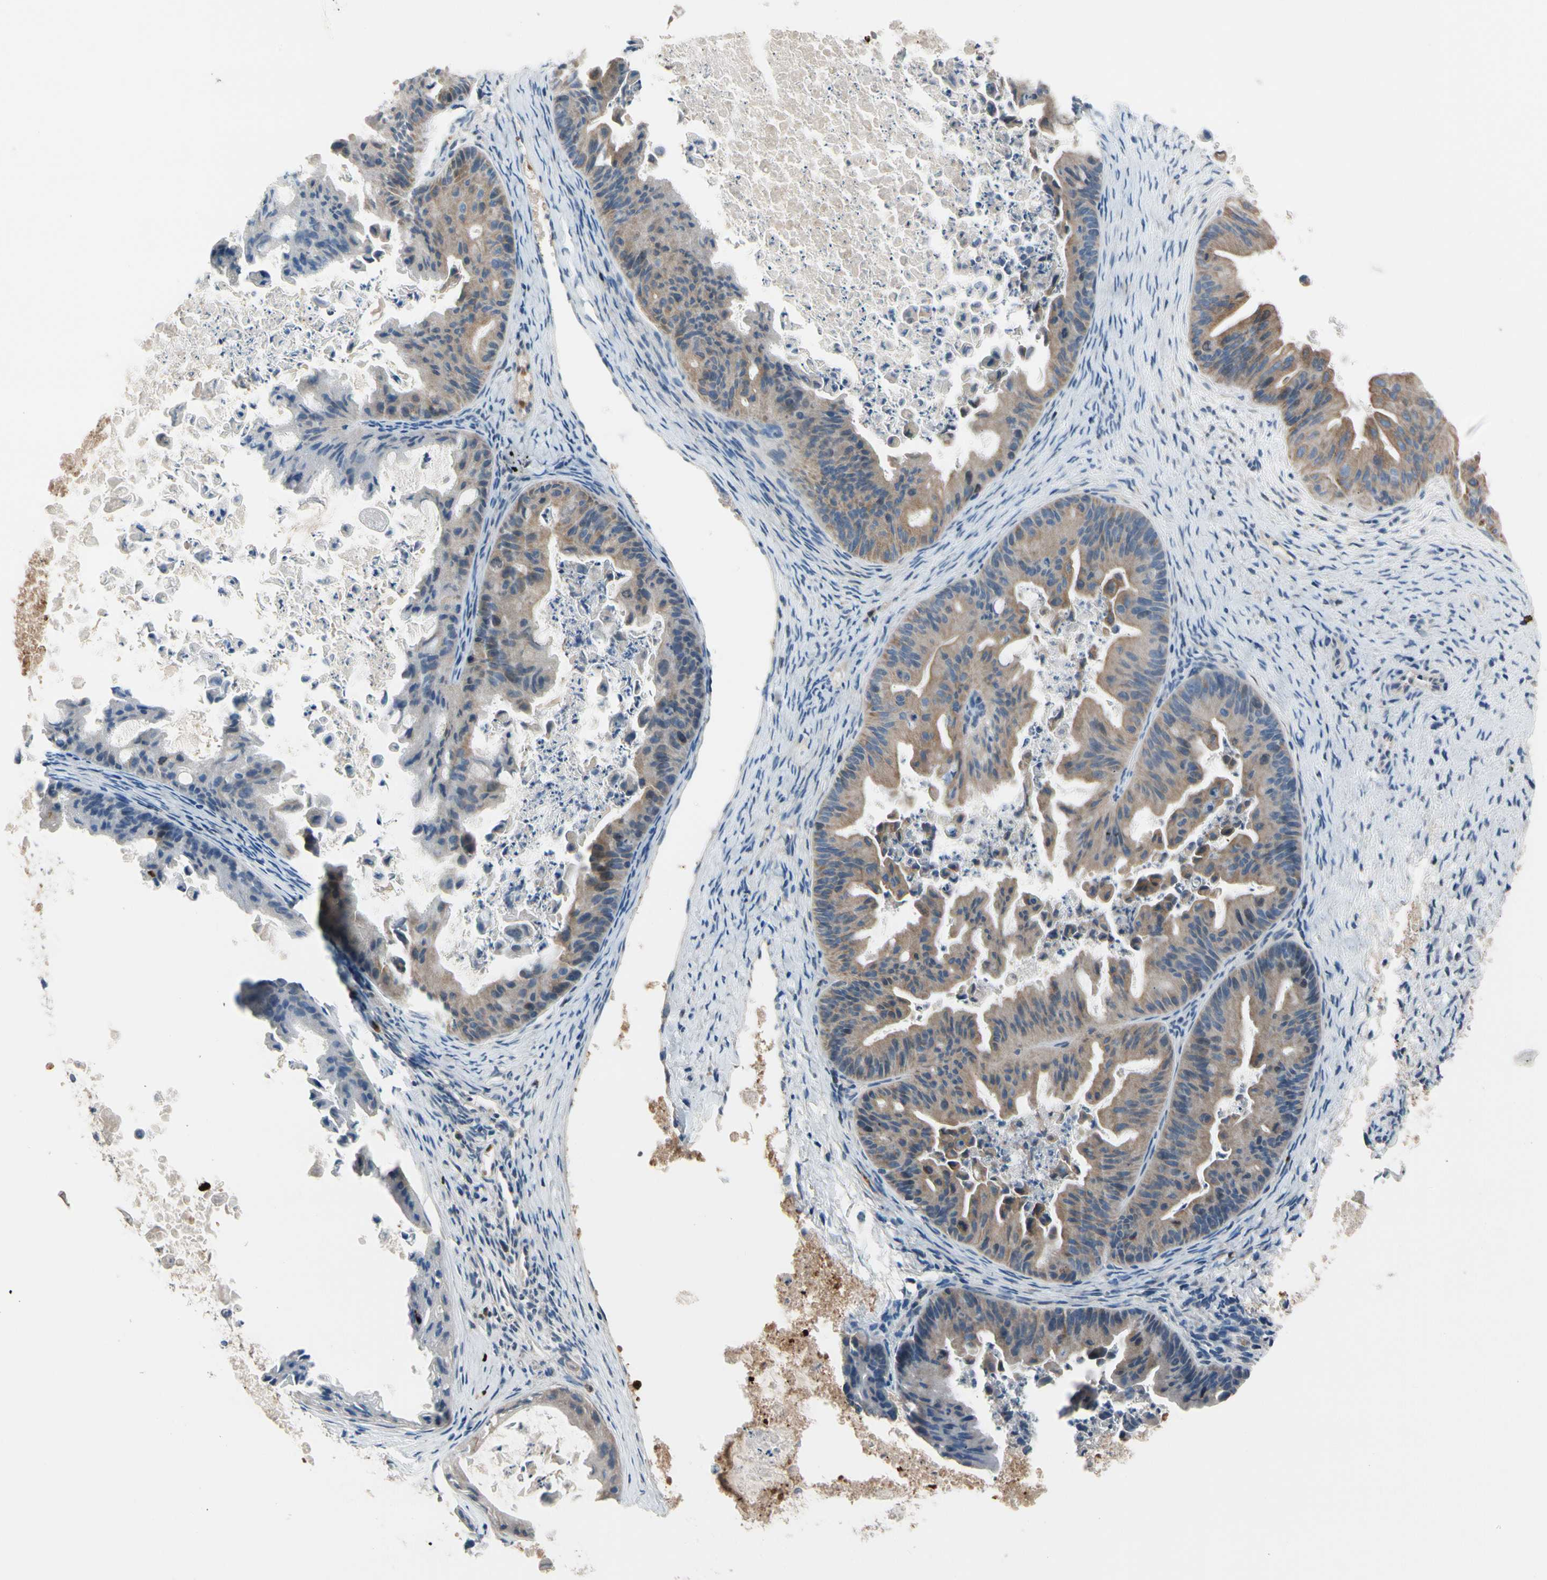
{"staining": {"intensity": "weak", "quantity": ">75%", "location": "cytoplasmic/membranous"}, "tissue": "ovarian cancer", "cell_type": "Tumor cells", "image_type": "cancer", "snomed": [{"axis": "morphology", "description": "Cystadenocarcinoma, mucinous, NOS"}, {"axis": "topography", "description": "Ovary"}], "caption": "Protein staining by immunohistochemistry exhibits weak cytoplasmic/membranous staining in about >75% of tumor cells in ovarian mucinous cystadenocarcinoma.", "gene": "HJURP", "patient": {"sex": "female", "age": 37}}